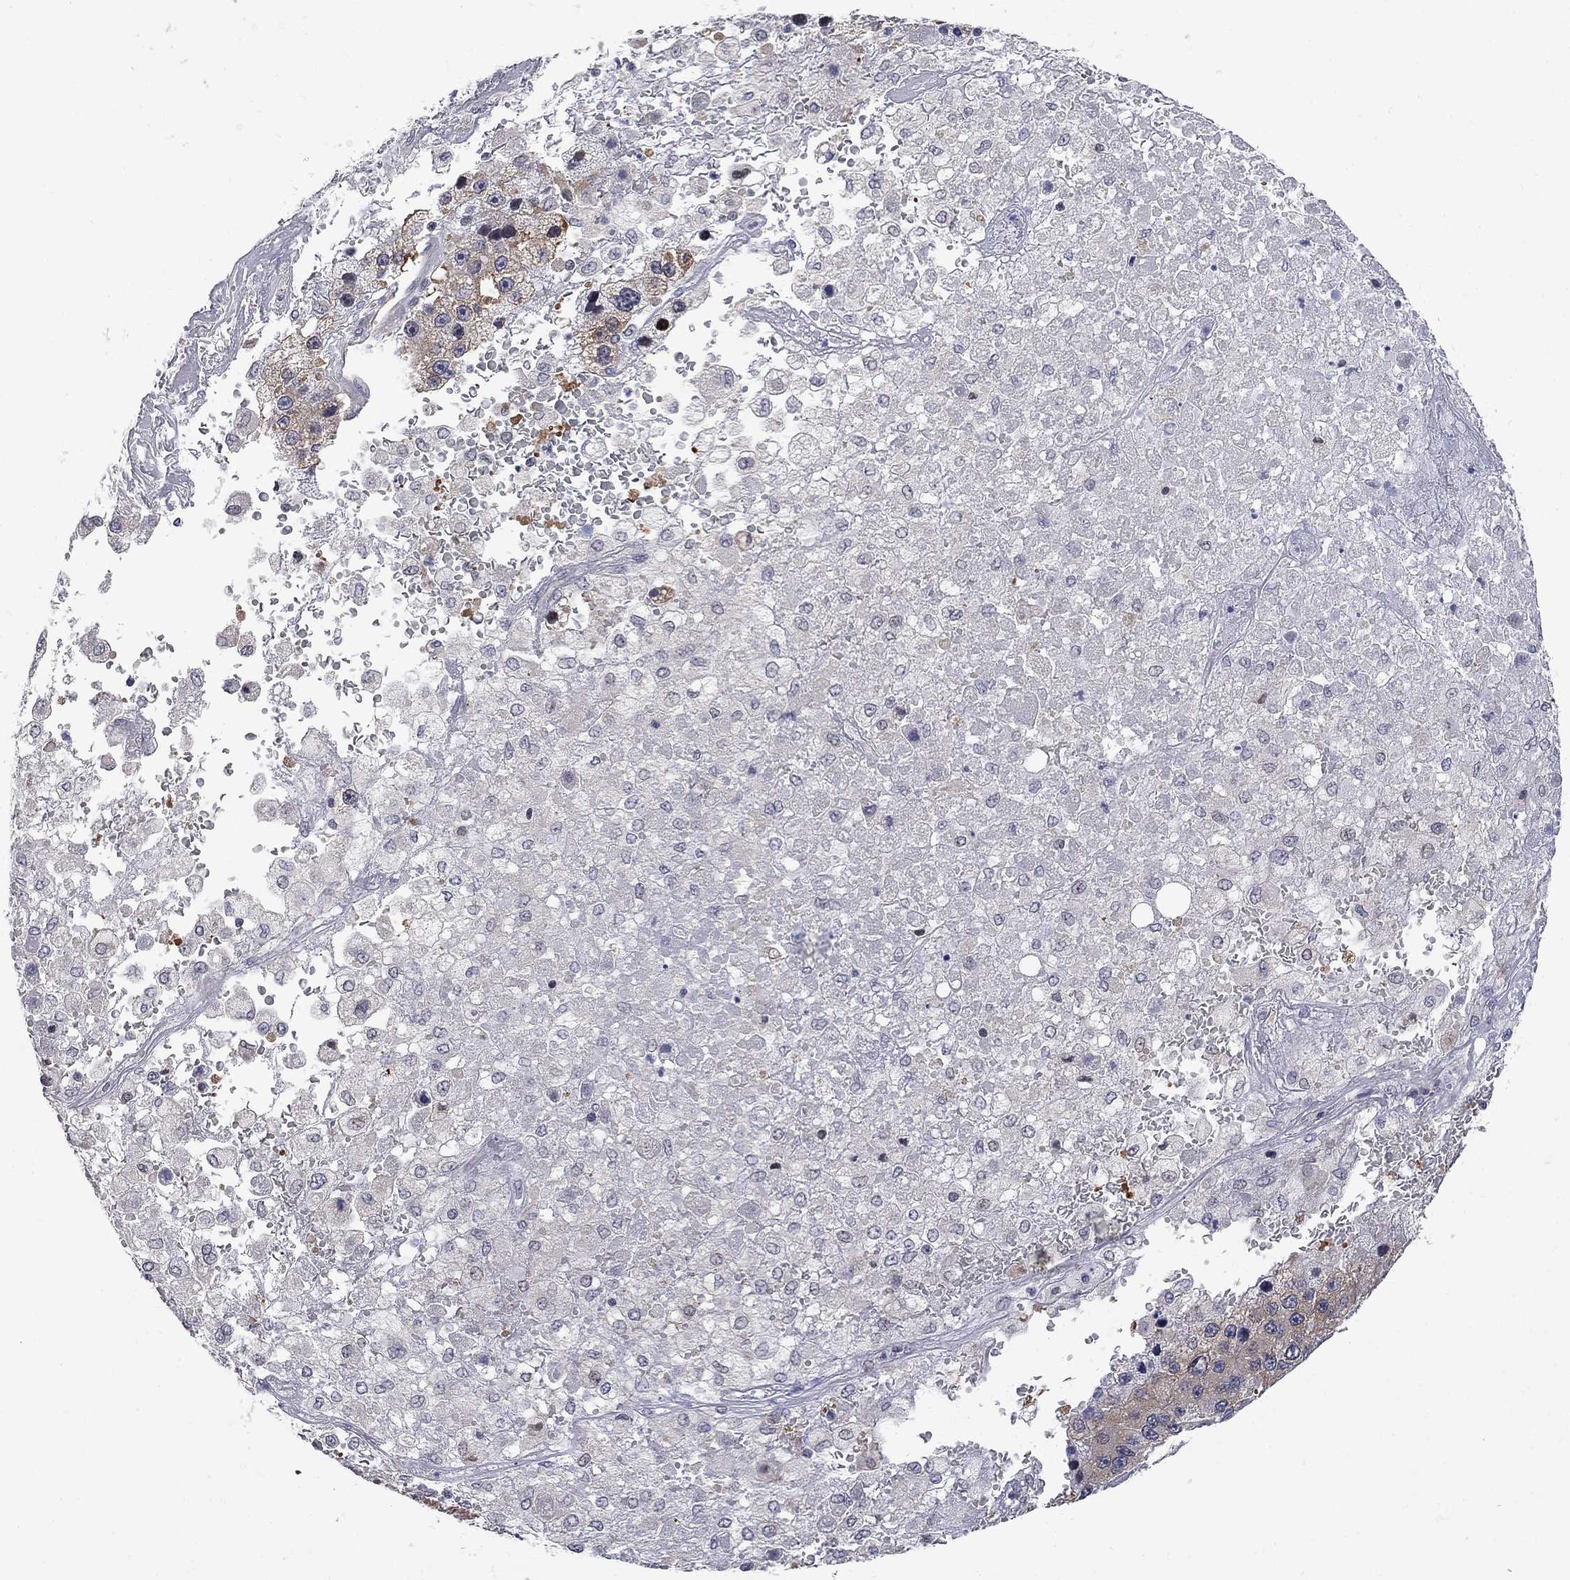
{"staining": {"intensity": "negative", "quantity": "none", "location": "none"}, "tissue": "liver cancer", "cell_type": "Tumor cells", "image_type": "cancer", "snomed": [{"axis": "morphology", "description": "Carcinoma, Hepatocellular, NOS"}, {"axis": "topography", "description": "Liver"}], "caption": "A micrograph of human liver cancer (hepatocellular carcinoma) is negative for staining in tumor cells. (DAB IHC visualized using brightfield microscopy, high magnification).", "gene": "GALNT8", "patient": {"sex": "female", "age": 73}}